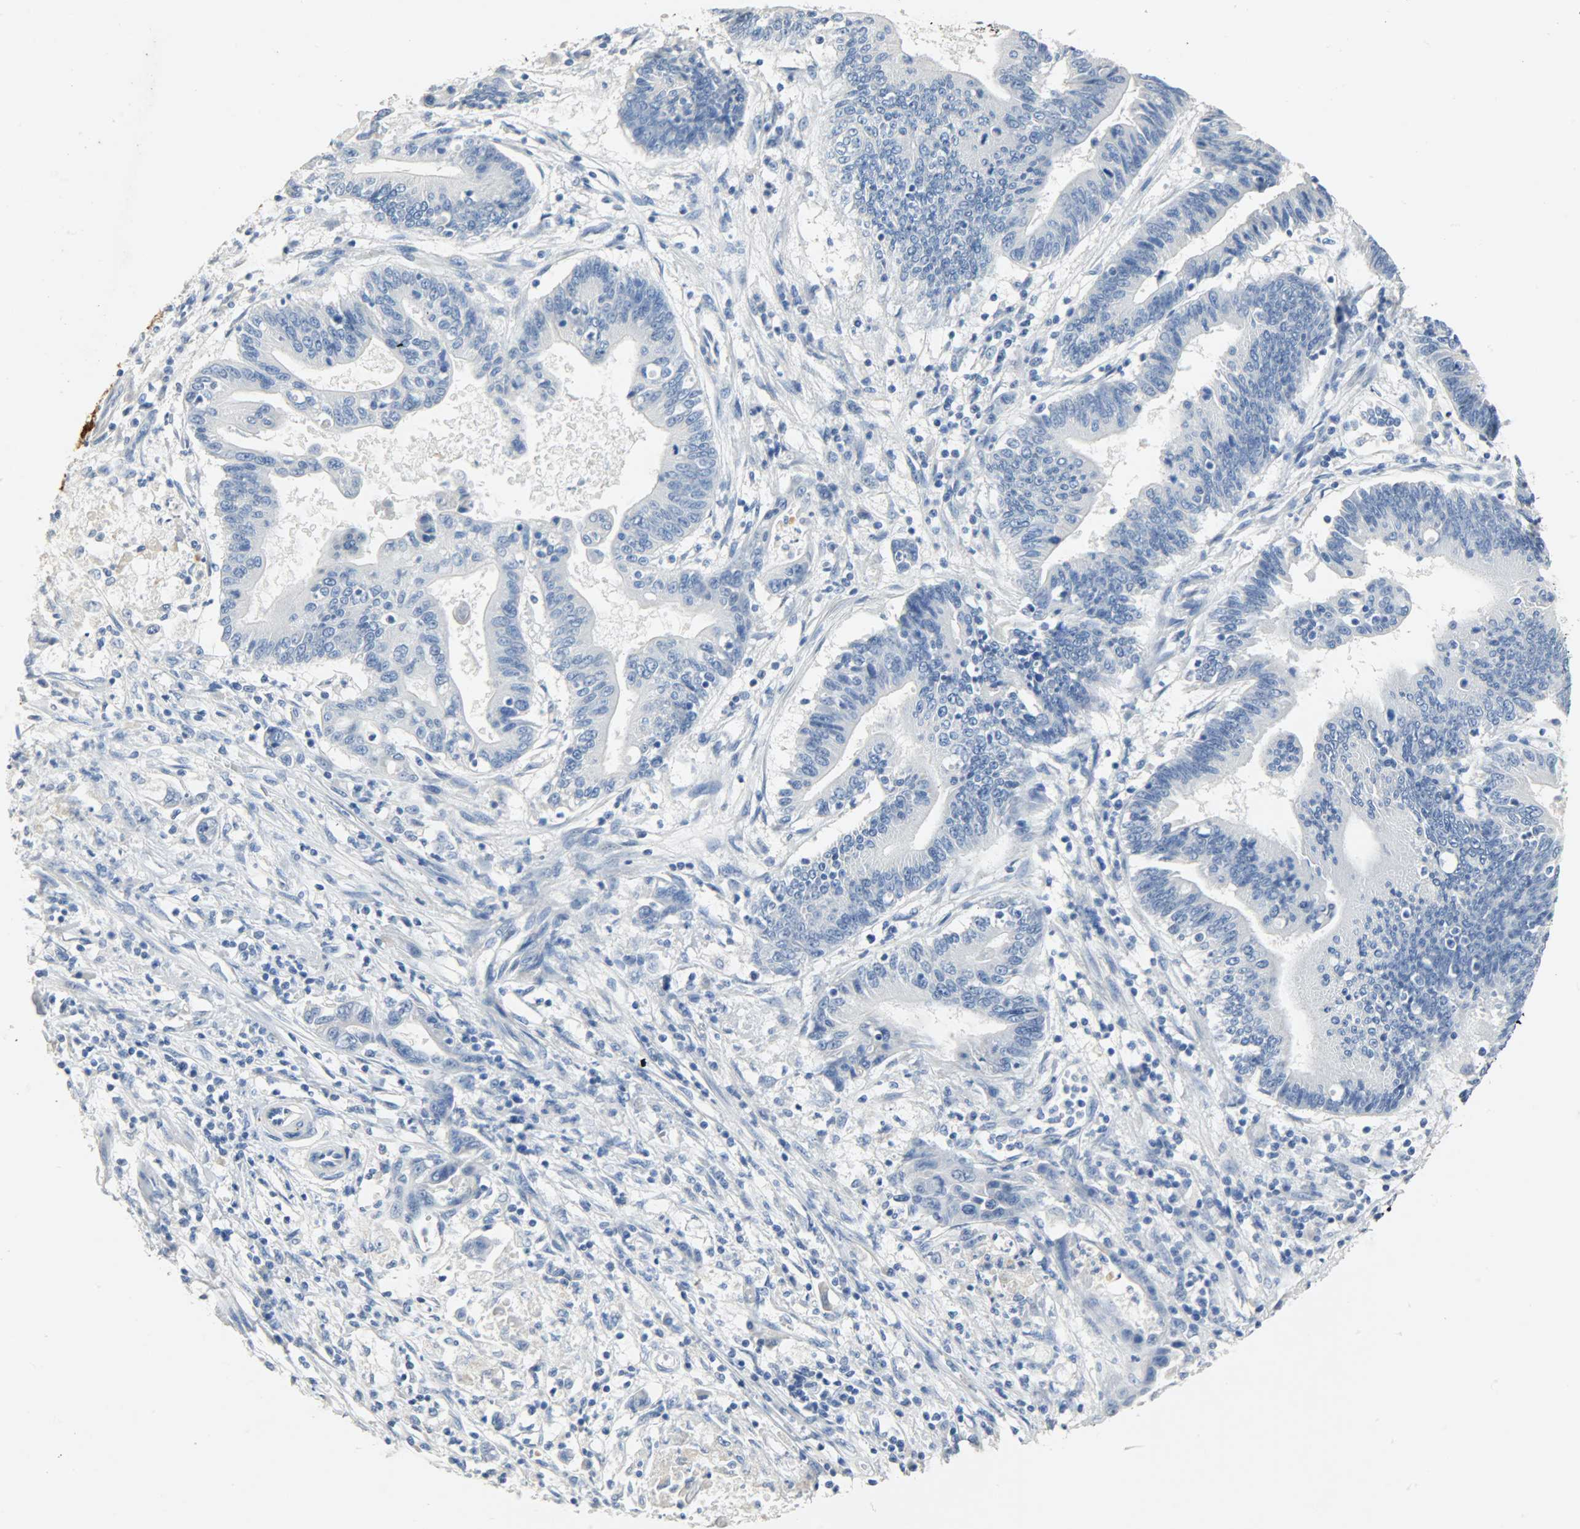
{"staining": {"intensity": "negative", "quantity": "none", "location": "none"}, "tissue": "pancreatic cancer", "cell_type": "Tumor cells", "image_type": "cancer", "snomed": [{"axis": "morphology", "description": "Adenocarcinoma, NOS"}, {"axis": "topography", "description": "Pancreas"}], "caption": "Tumor cells show no significant positivity in pancreatic cancer (adenocarcinoma).", "gene": "CRP", "patient": {"sex": "female", "age": 48}}